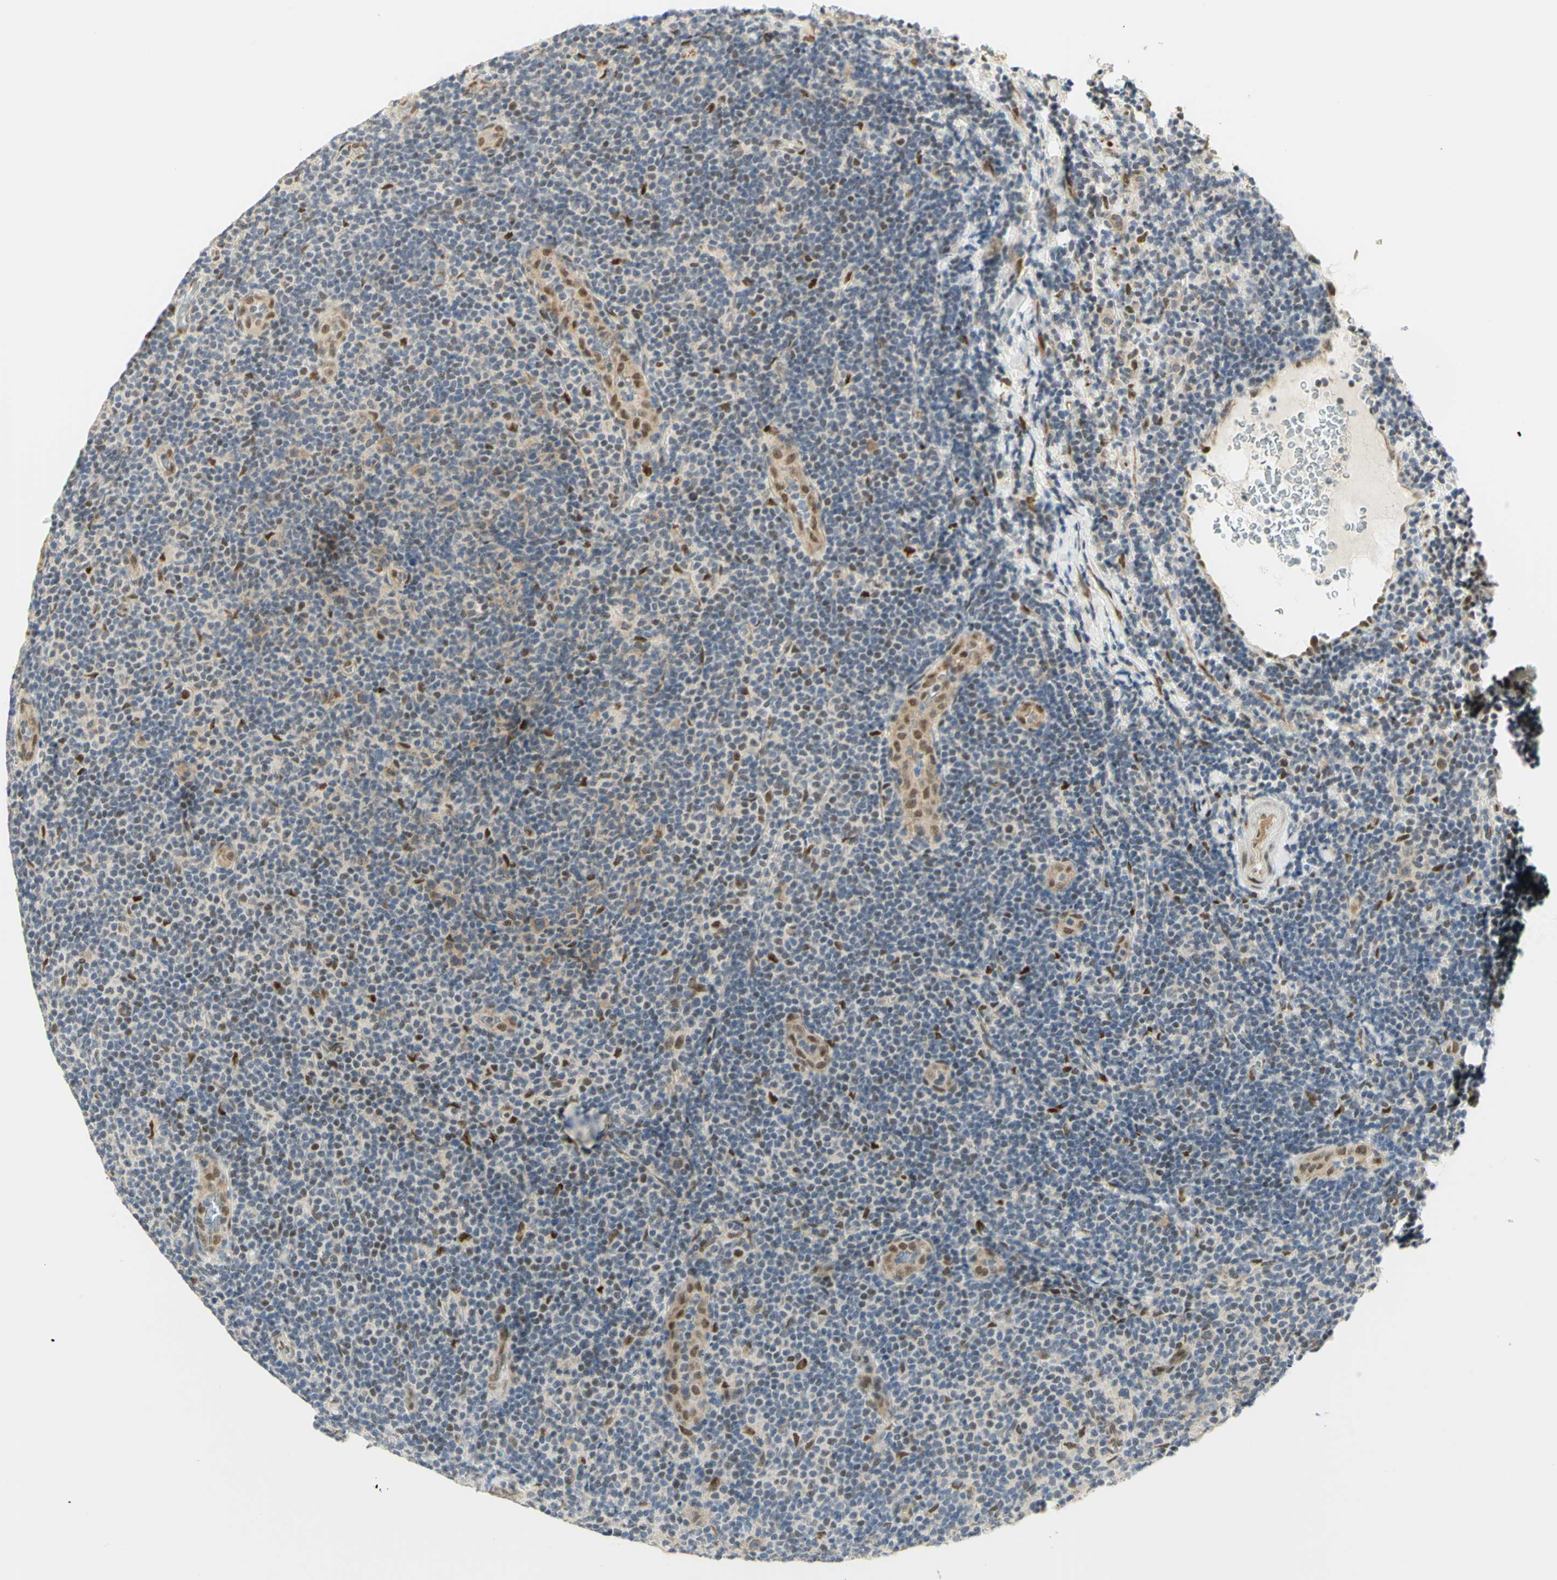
{"staining": {"intensity": "moderate", "quantity": "<25%", "location": "nuclear"}, "tissue": "lymphoma", "cell_type": "Tumor cells", "image_type": "cancer", "snomed": [{"axis": "morphology", "description": "Malignant lymphoma, non-Hodgkin's type, Low grade"}, {"axis": "topography", "description": "Lymph node"}], "caption": "Protein analysis of malignant lymphoma, non-Hodgkin's type (low-grade) tissue demonstrates moderate nuclear positivity in approximately <25% of tumor cells.", "gene": "DDX1", "patient": {"sex": "male", "age": 83}}